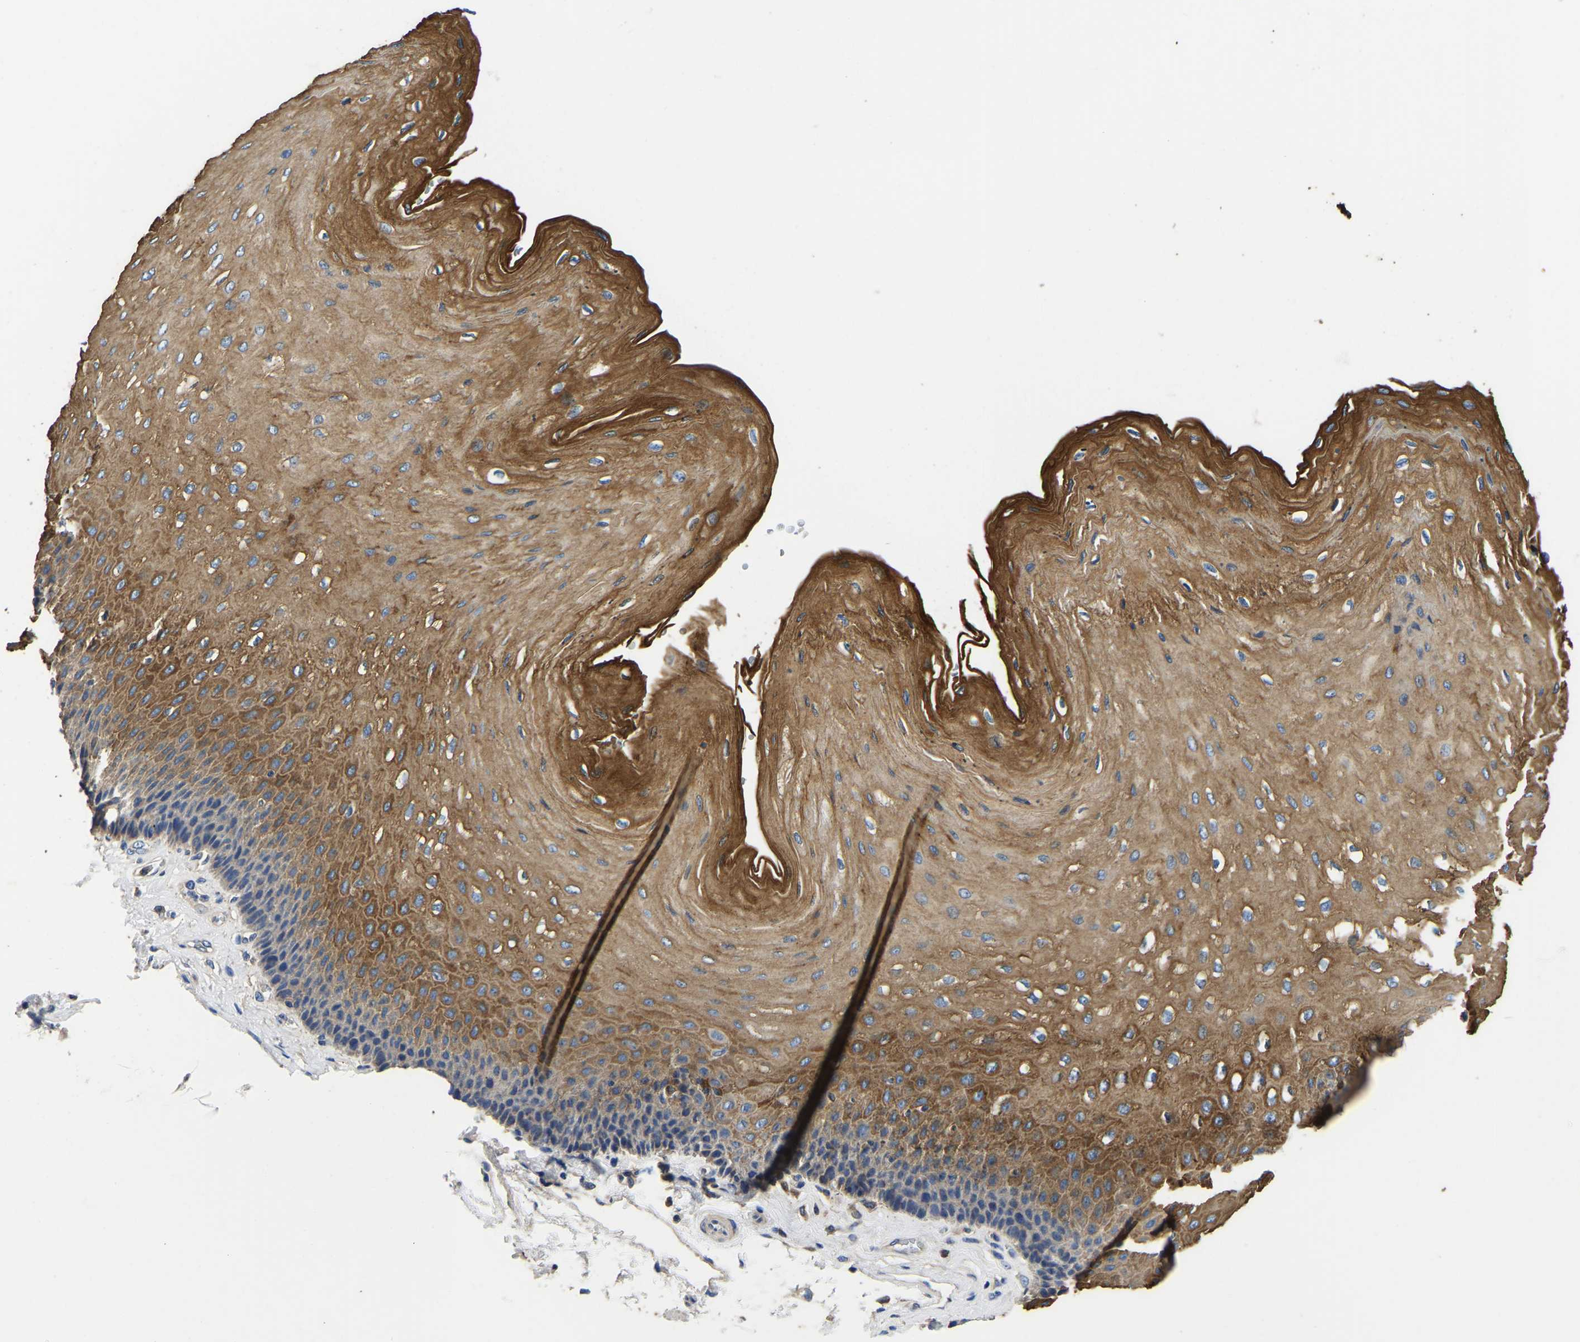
{"staining": {"intensity": "moderate", "quantity": "25%-75%", "location": "cytoplasmic/membranous"}, "tissue": "esophagus", "cell_type": "Squamous epithelial cells", "image_type": "normal", "snomed": [{"axis": "morphology", "description": "Normal tissue, NOS"}, {"axis": "topography", "description": "Esophagus"}], "caption": "Moderate cytoplasmic/membranous protein positivity is appreciated in approximately 25%-75% of squamous epithelial cells in esophagus. The staining is performed using DAB (3,3'-diaminobenzidine) brown chromogen to label protein expression. The nuclei are counter-stained blue using hematoxylin.", "gene": "STAT2", "patient": {"sex": "female", "age": 72}}